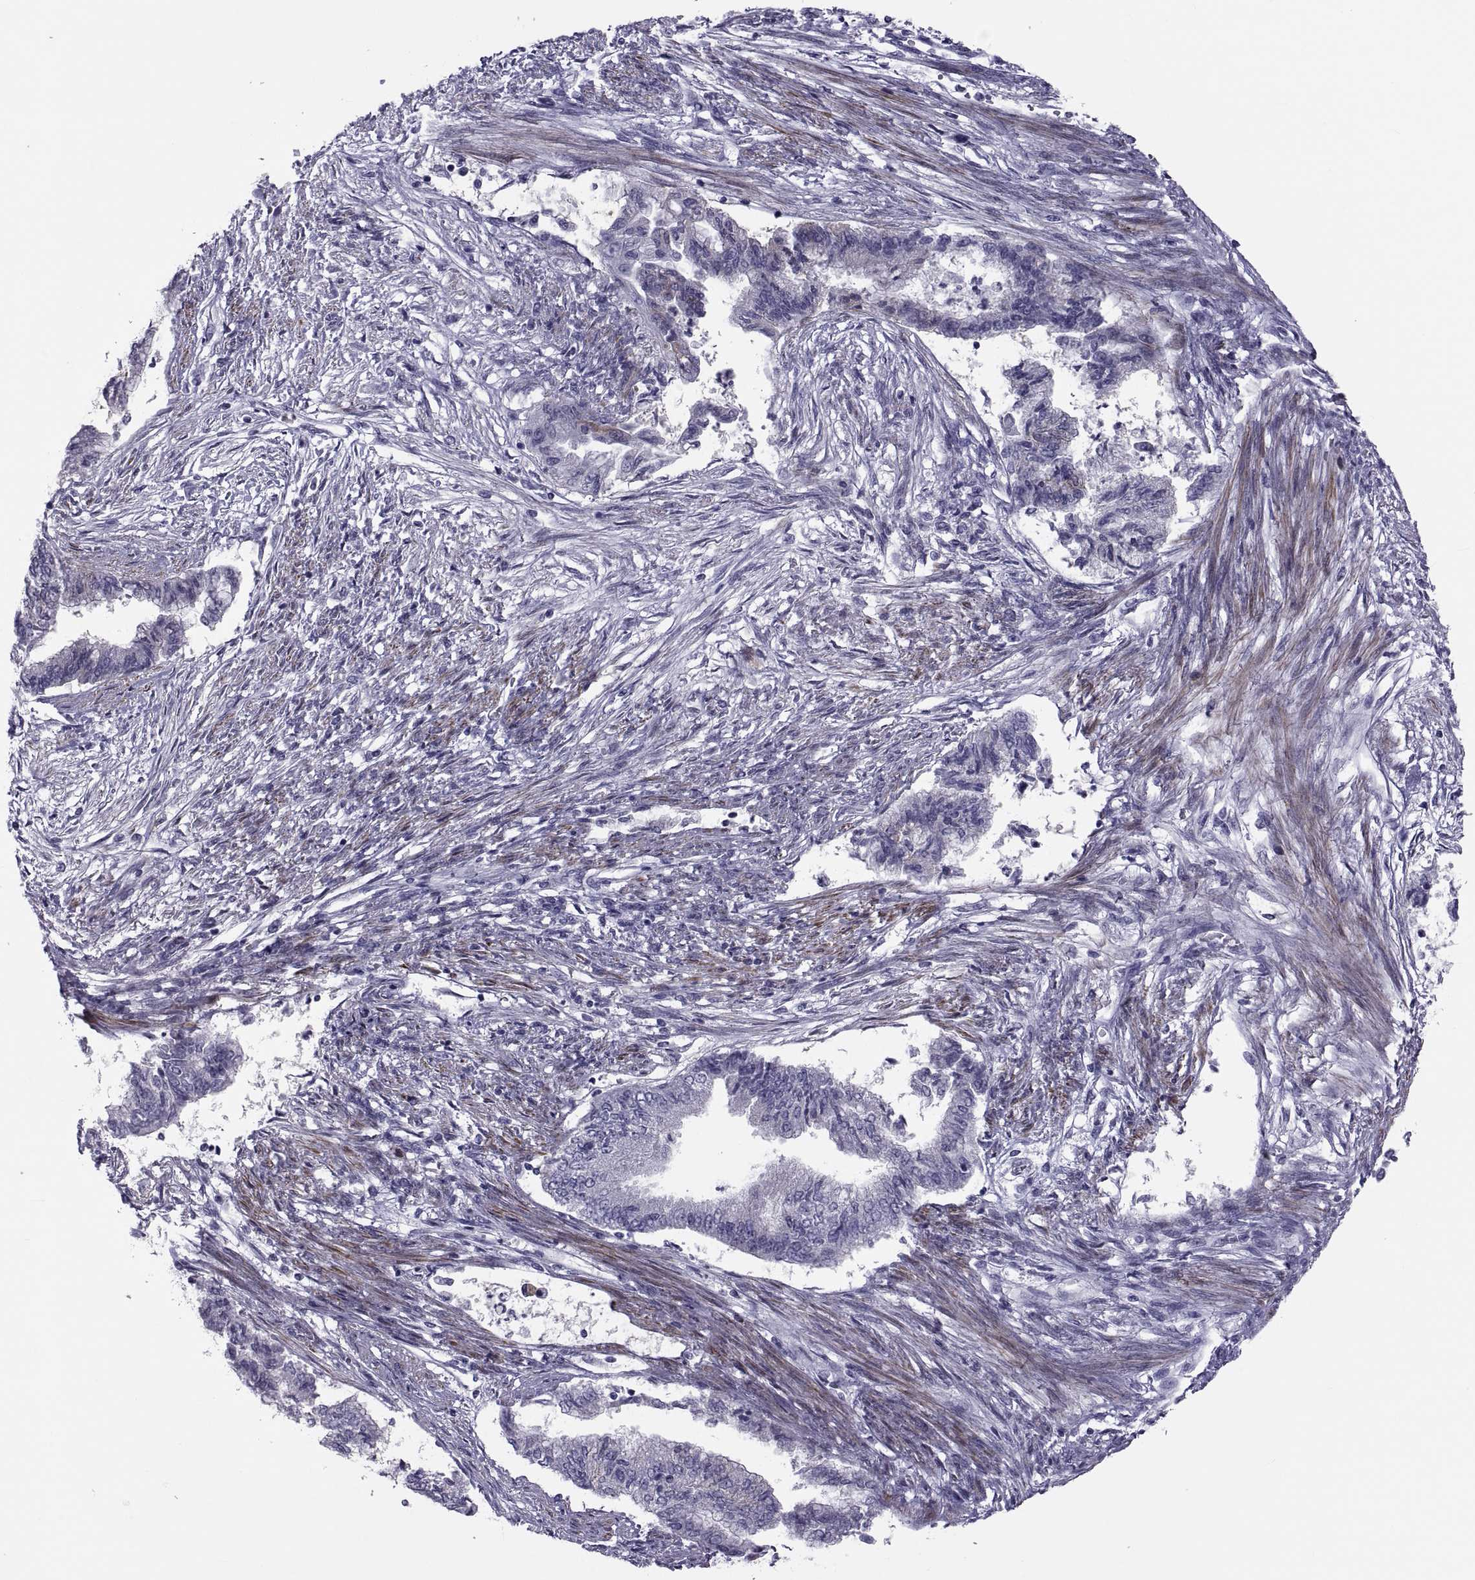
{"staining": {"intensity": "negative", "quantity": "none", "location": "none"}, "tissue": "endometrial cancer", "cell_type": "Tumor cells", "image_type": "cancer", "snomed": [{"axis": "morphology", "description": "Adenocarcinoma, NOS"}, {"axis": "topography", "description": "Endometrium"}], "caption": "DAB immunohistochemical staining of endometrial cancer (adenocarcinoma) displays no significant expression in tumor cells.", "gene": "TMEM158", "patient": {"sex": "female", "age": 65}}